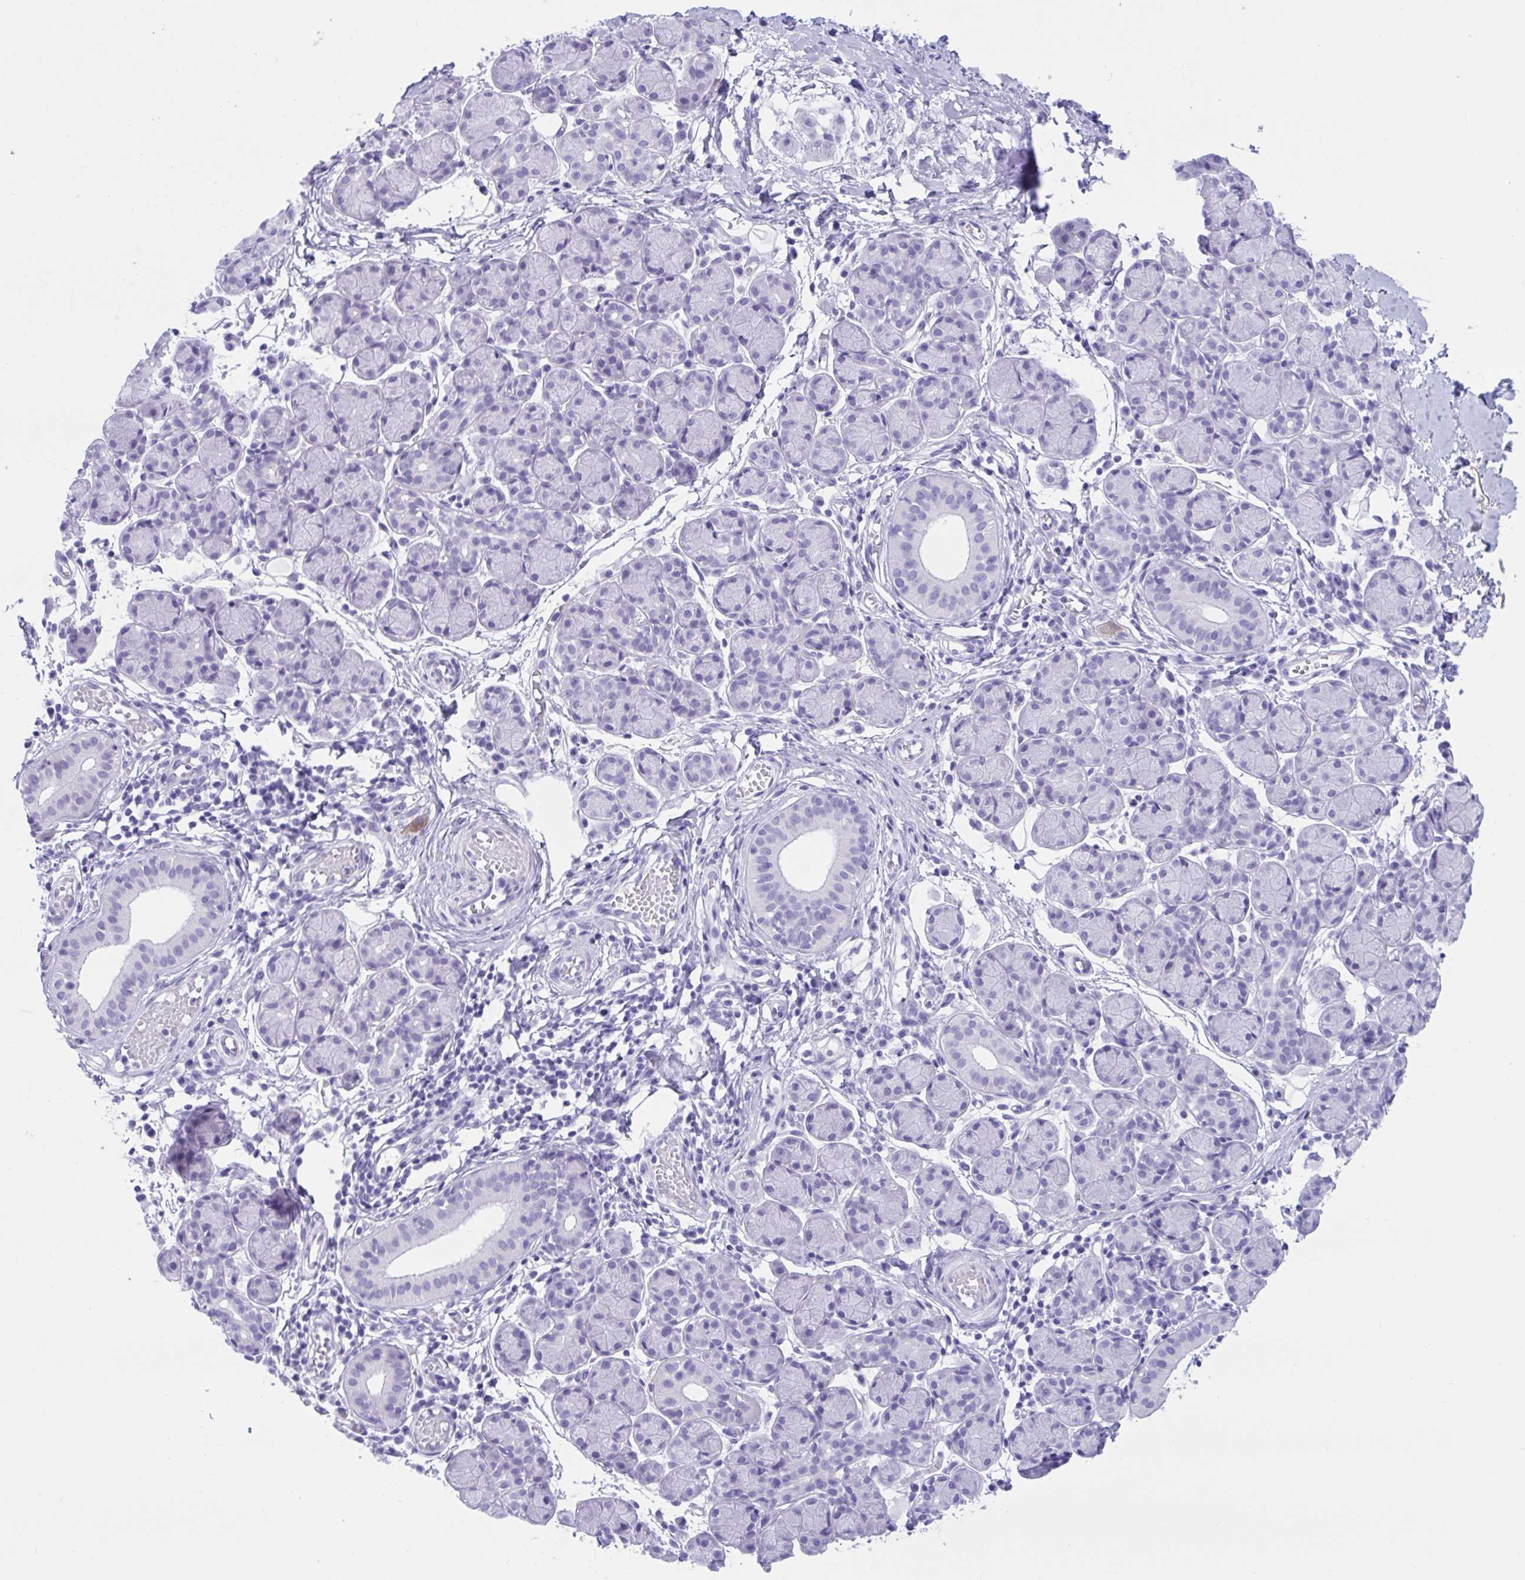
{"staining": {"intensity": "negative", "quantity": "none", "location": "none"}, "tissue": "salivary gland", "cell_type": "Glandular cells", "image_type": "normal", "snomed": [{"axis": "morphology", "description": "Normal tissue, NOS"}, {"axis": "morphology", "description": "Inflammation, NOS"}, {"axis": "topography", "description": "Lymph node"}, {"axis": "topography", "description": "Salivary gland"}], "caption": "The histopathology image reveals no significant positivity in glandular cells of salivary gland. (Brightfield microscopy of DAB IHC at high magnification).", "gene": "TMEM35A", "patient": {"sex": "male", "age": 3}}